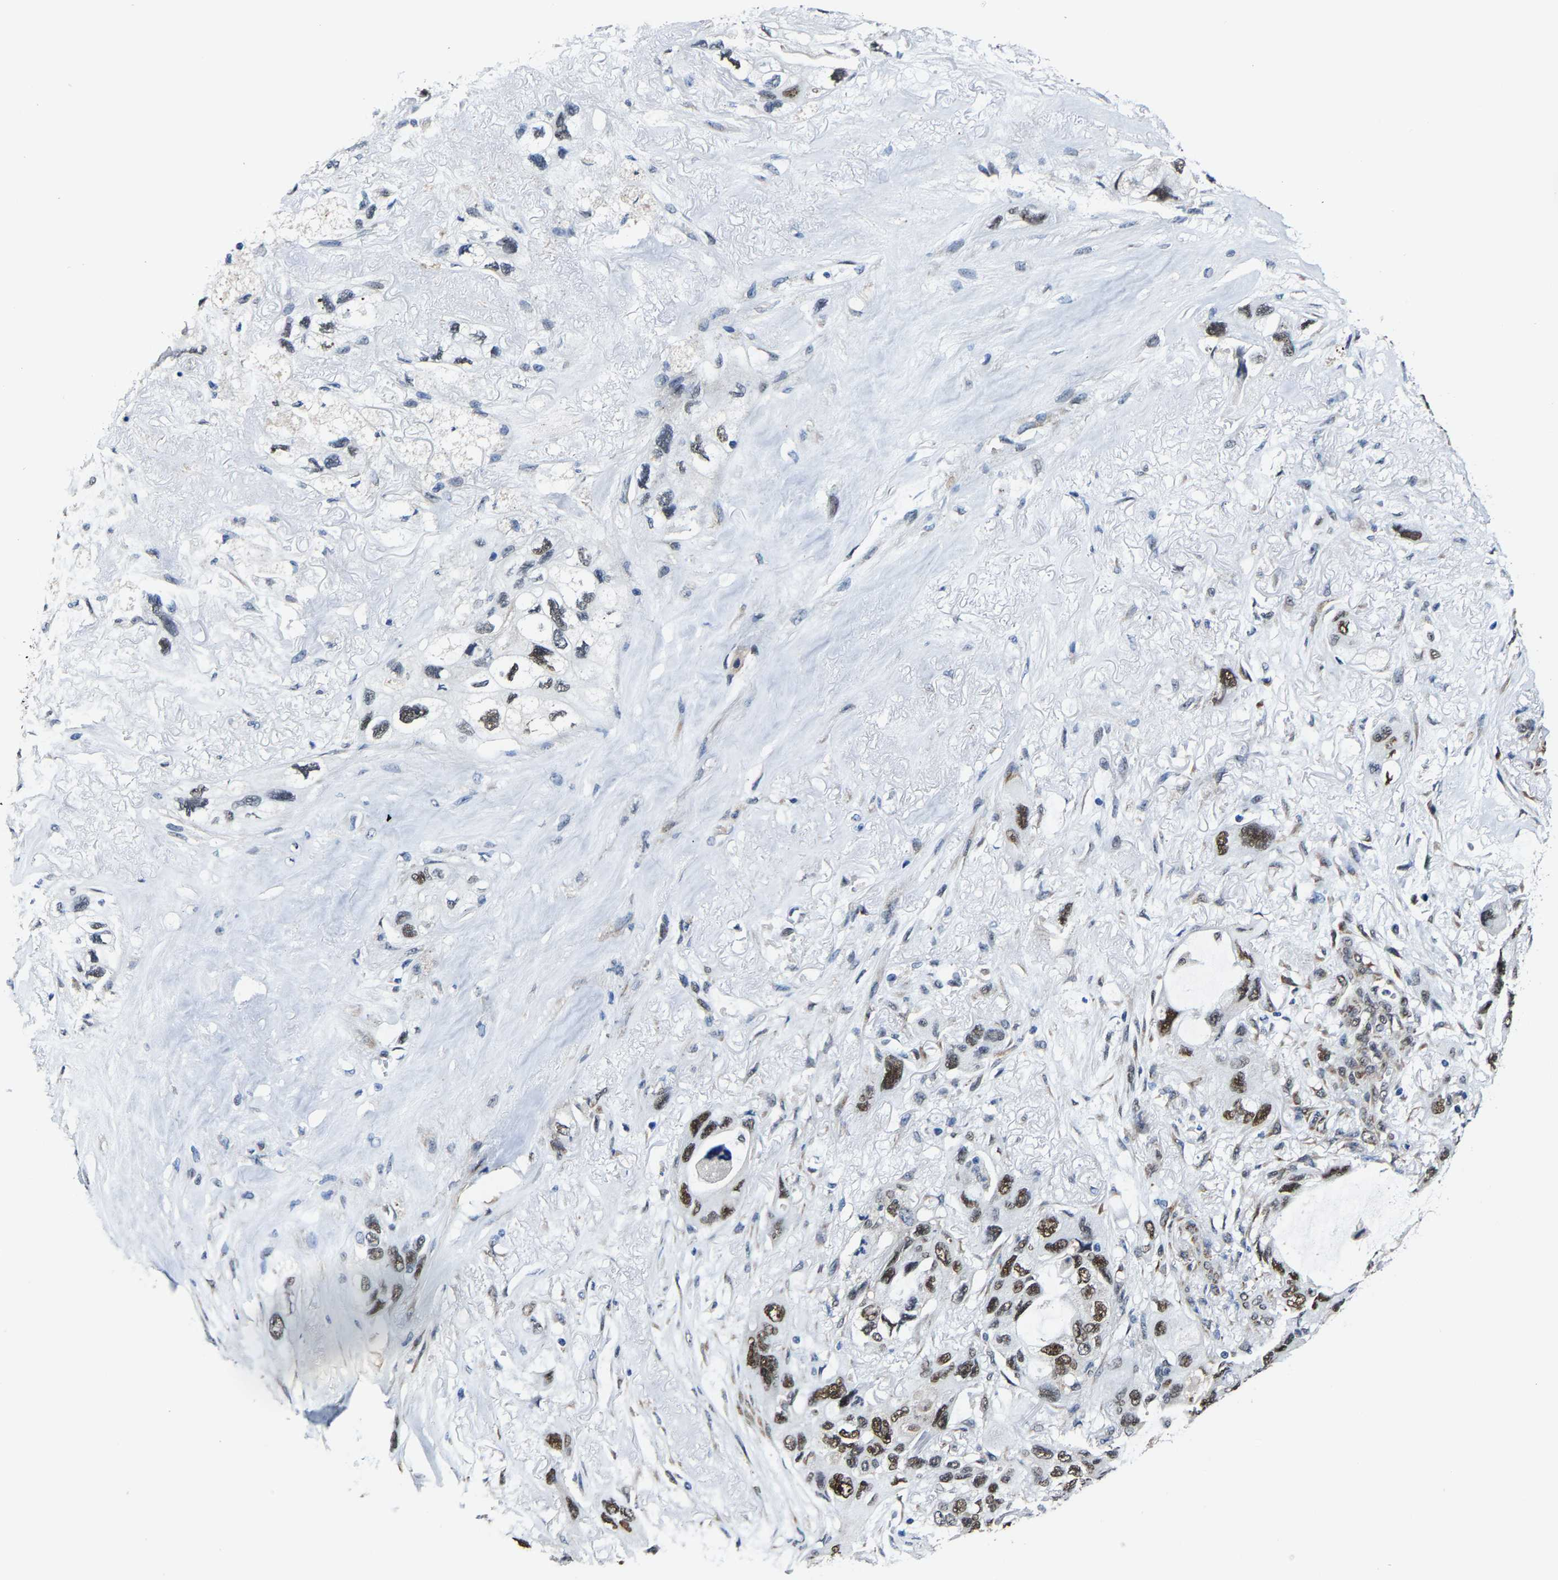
{"staining": {"intensity": "strong", "quantity": "25%-75%", "location": "nuclear"}, "tissue": "lung cancer", "cell_type": "Tumor cells", "image_type": "cancer", "snomed": [{"axis": "morphology", "description": "Squamous cell carcinoma, NOS"}, {"axis": "topography", "description": "Lung"}], "caption": "Immunohistochemical staining of lung squamous cell carcinoma exhibits strong nuclear protein positivity in about 25%-75% of tumor cells. (brown staining indicates protein expression, while blue staining denotes nuclei).", "gene": "METTL1", "patient": {"sex": "female", "age": 73}}